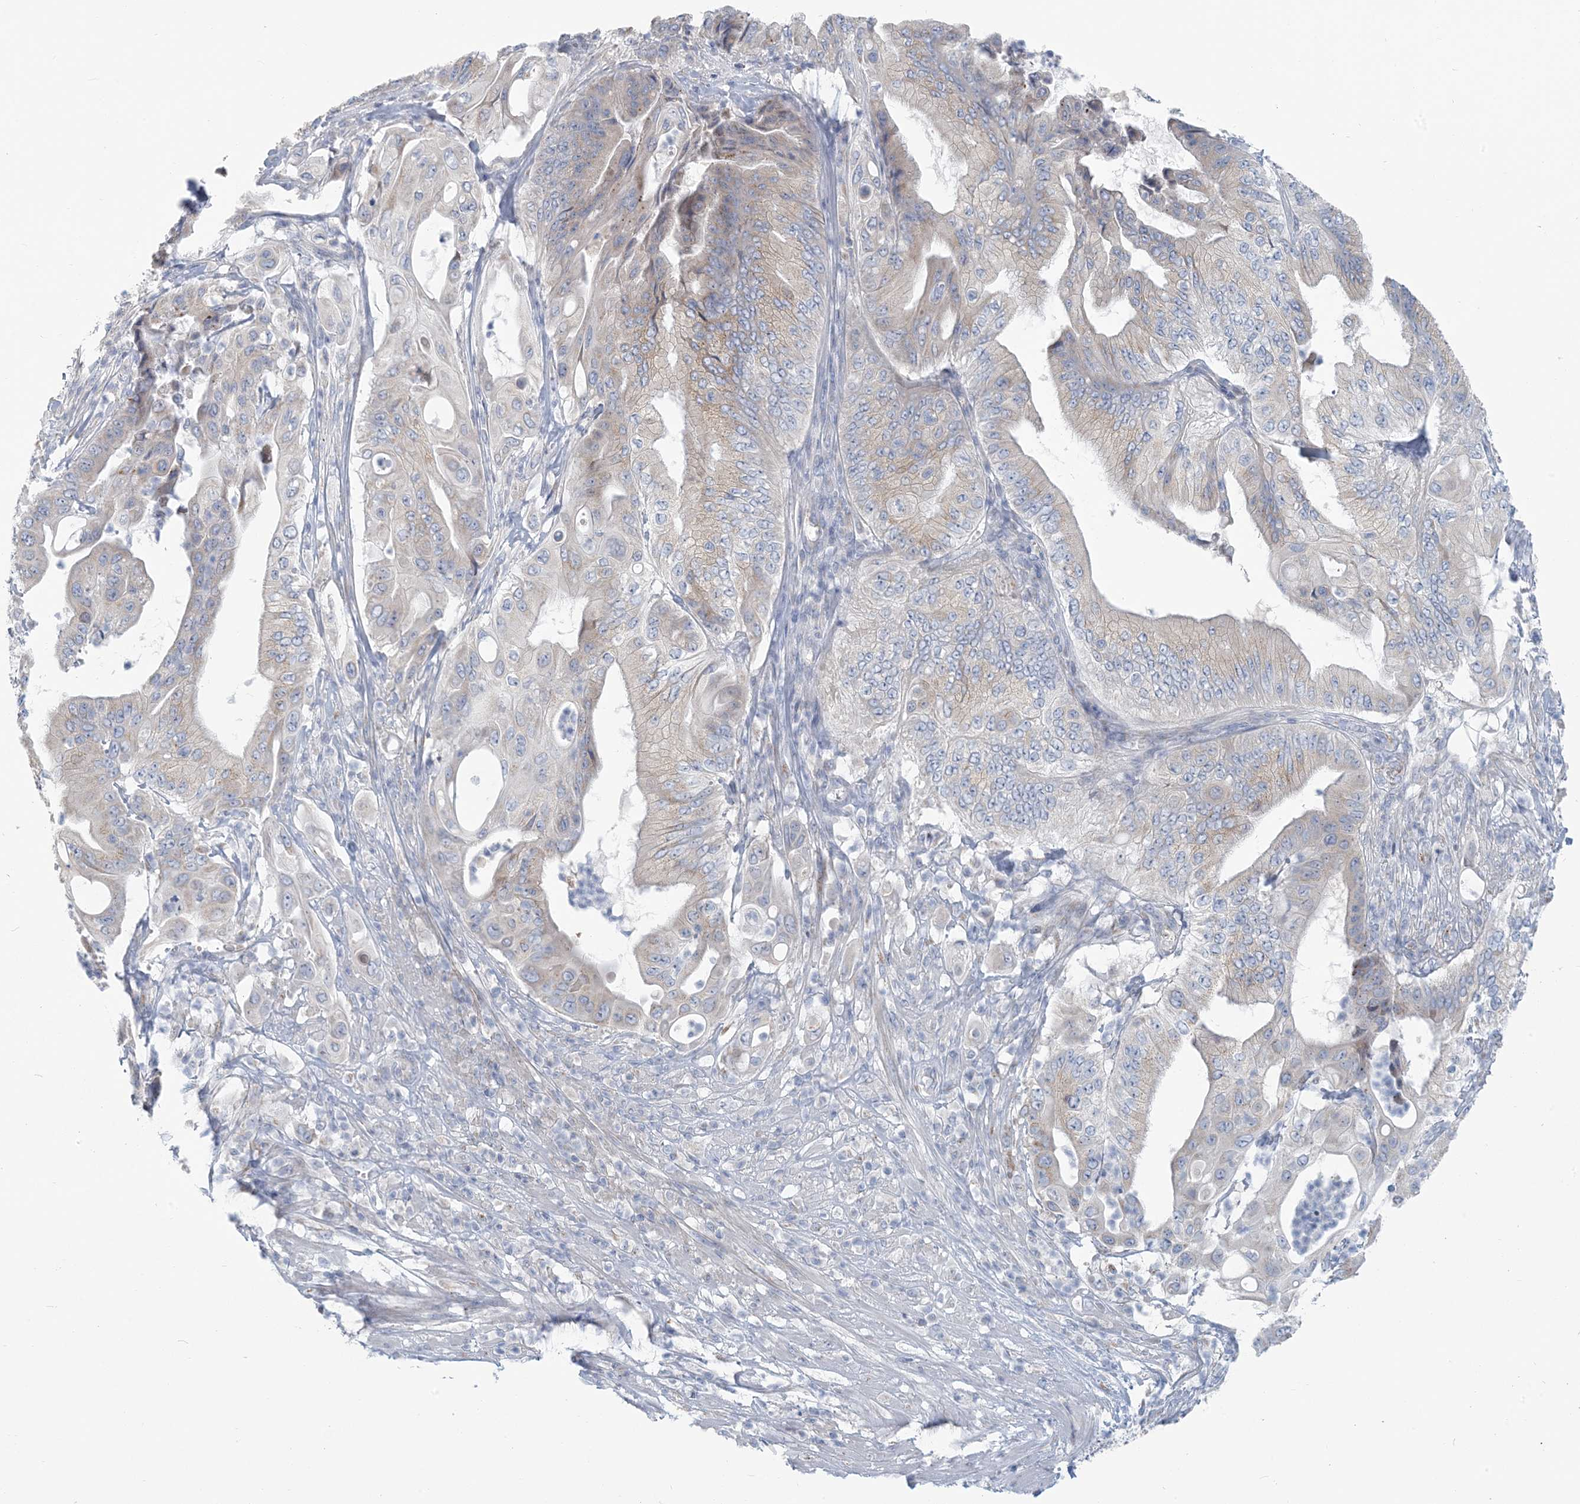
{"staining": {"intensity": "weak", "quantity": "25%-75%", "location": "cytoplasmic/membranous"}, "tissue": "pancreatic cancer", "cell_type": "Tumor cells", "image_type": "cancer", "snomed": [{"axis": "morphology", "description": "Adenocarcinoma, NOS"}, {"axis": "topography", "description": "Pancreas"}], "caption": "The histopathology image shows immunohistochemical staining of adenocarcinoma (pancreatic). There is weak cytoplasmic/membranous expression is seen in approximately 25%-75% of tumor cells. (DAB IHC with brightfield microscopy, high magnification).", "gene": "SCML1", "patient": {"sex": "female", "age": 77}}